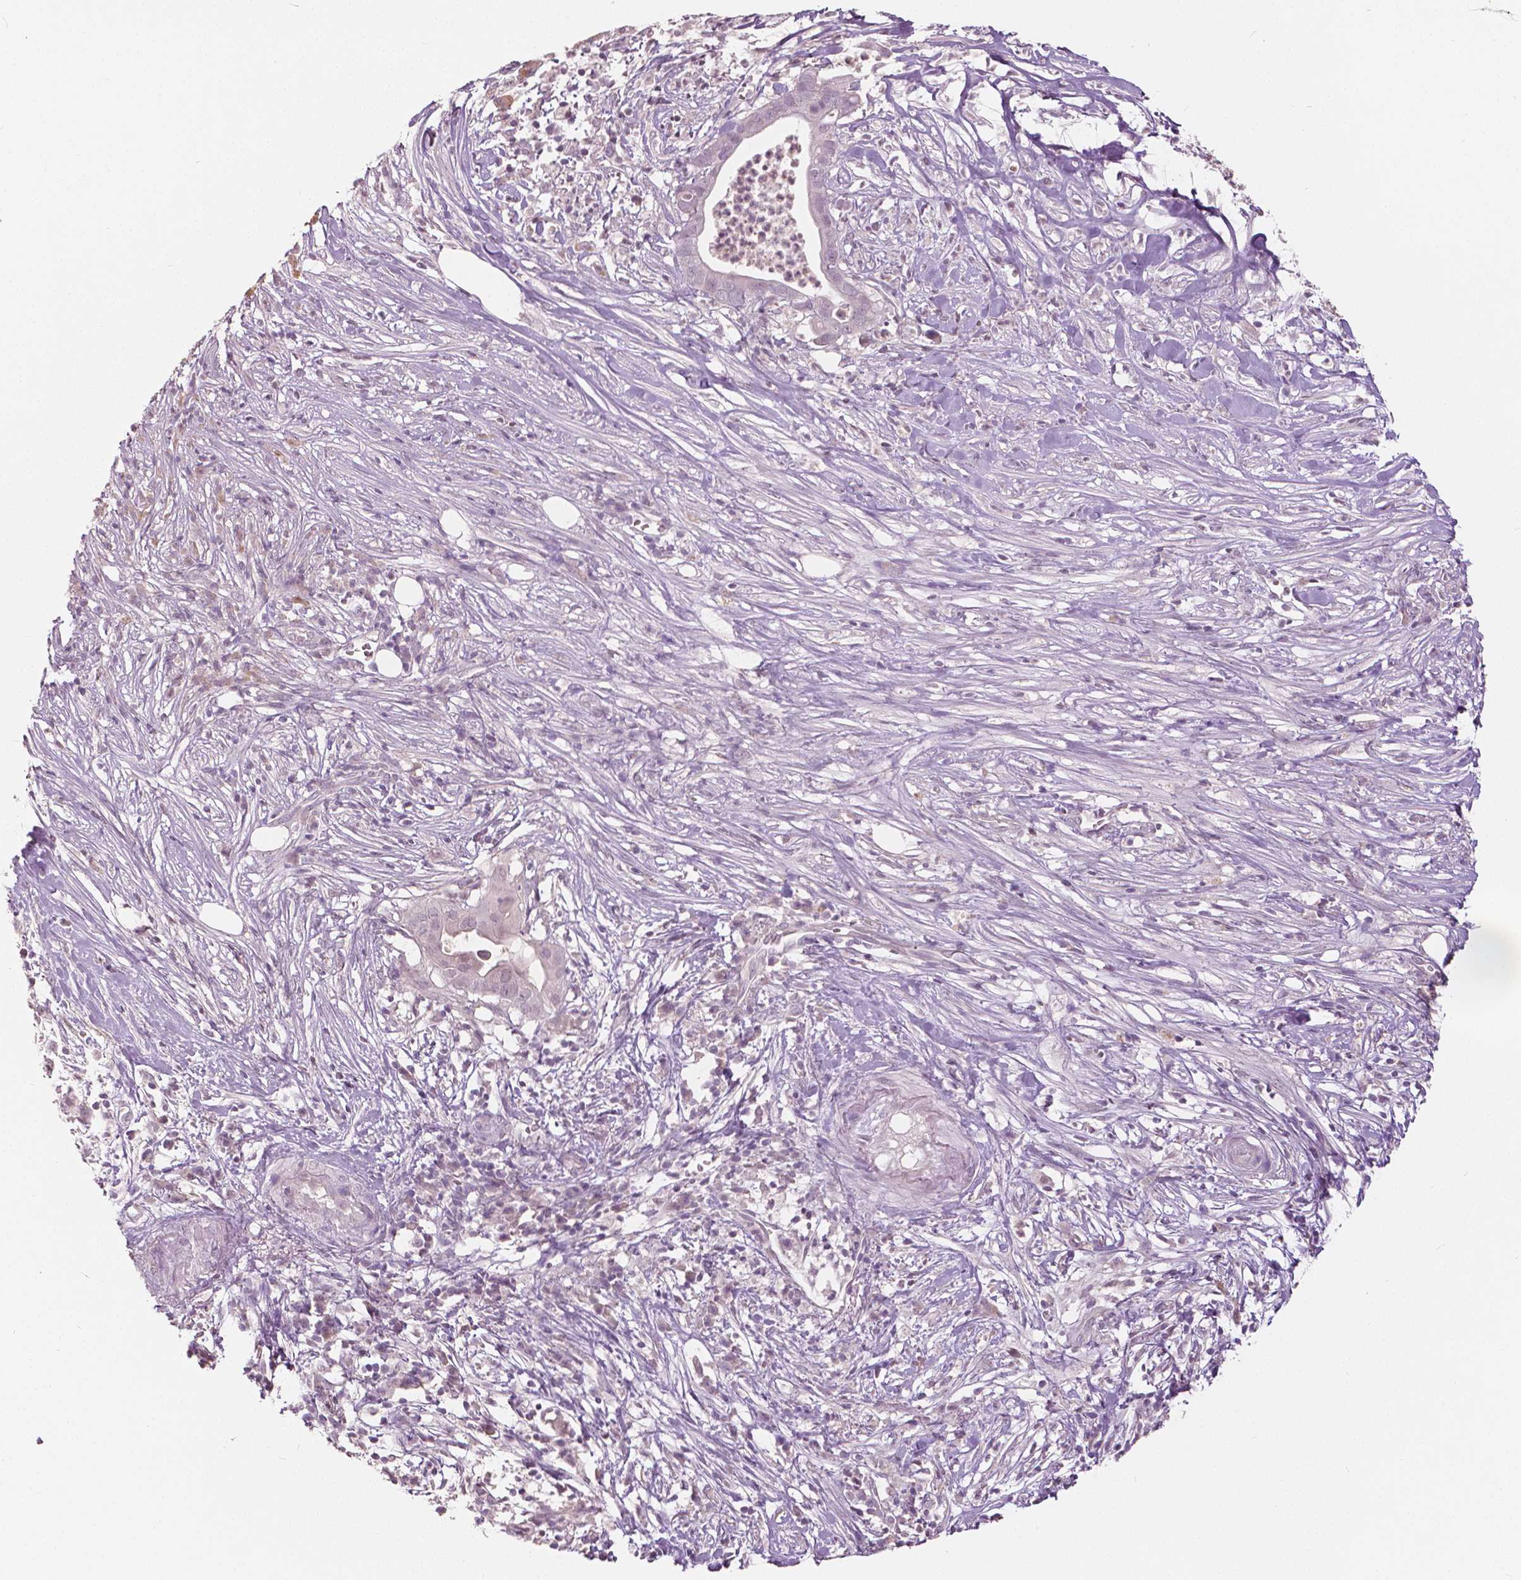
{"staining": {"intensity": "negative", "quantity": "none", "location": "none"}, "tissue": "pancreatic cancer", "cell_type": "Tumor cells", "image_type": "cancer", "snomed": [{"axis": "morphology", "description": "Adenocarcinoma, NOS"}, {"axis": "topography", "description": "Pancreas"}], "caption": "Immunohistochemistry (IHC) histopathology image of human adenocarcinoma (pancreatic) stained for a protein (brown), which exhibits no positivity in tumor cells.", "gene": "NANOG", "patient": {"sex": "male", "age": 61}}